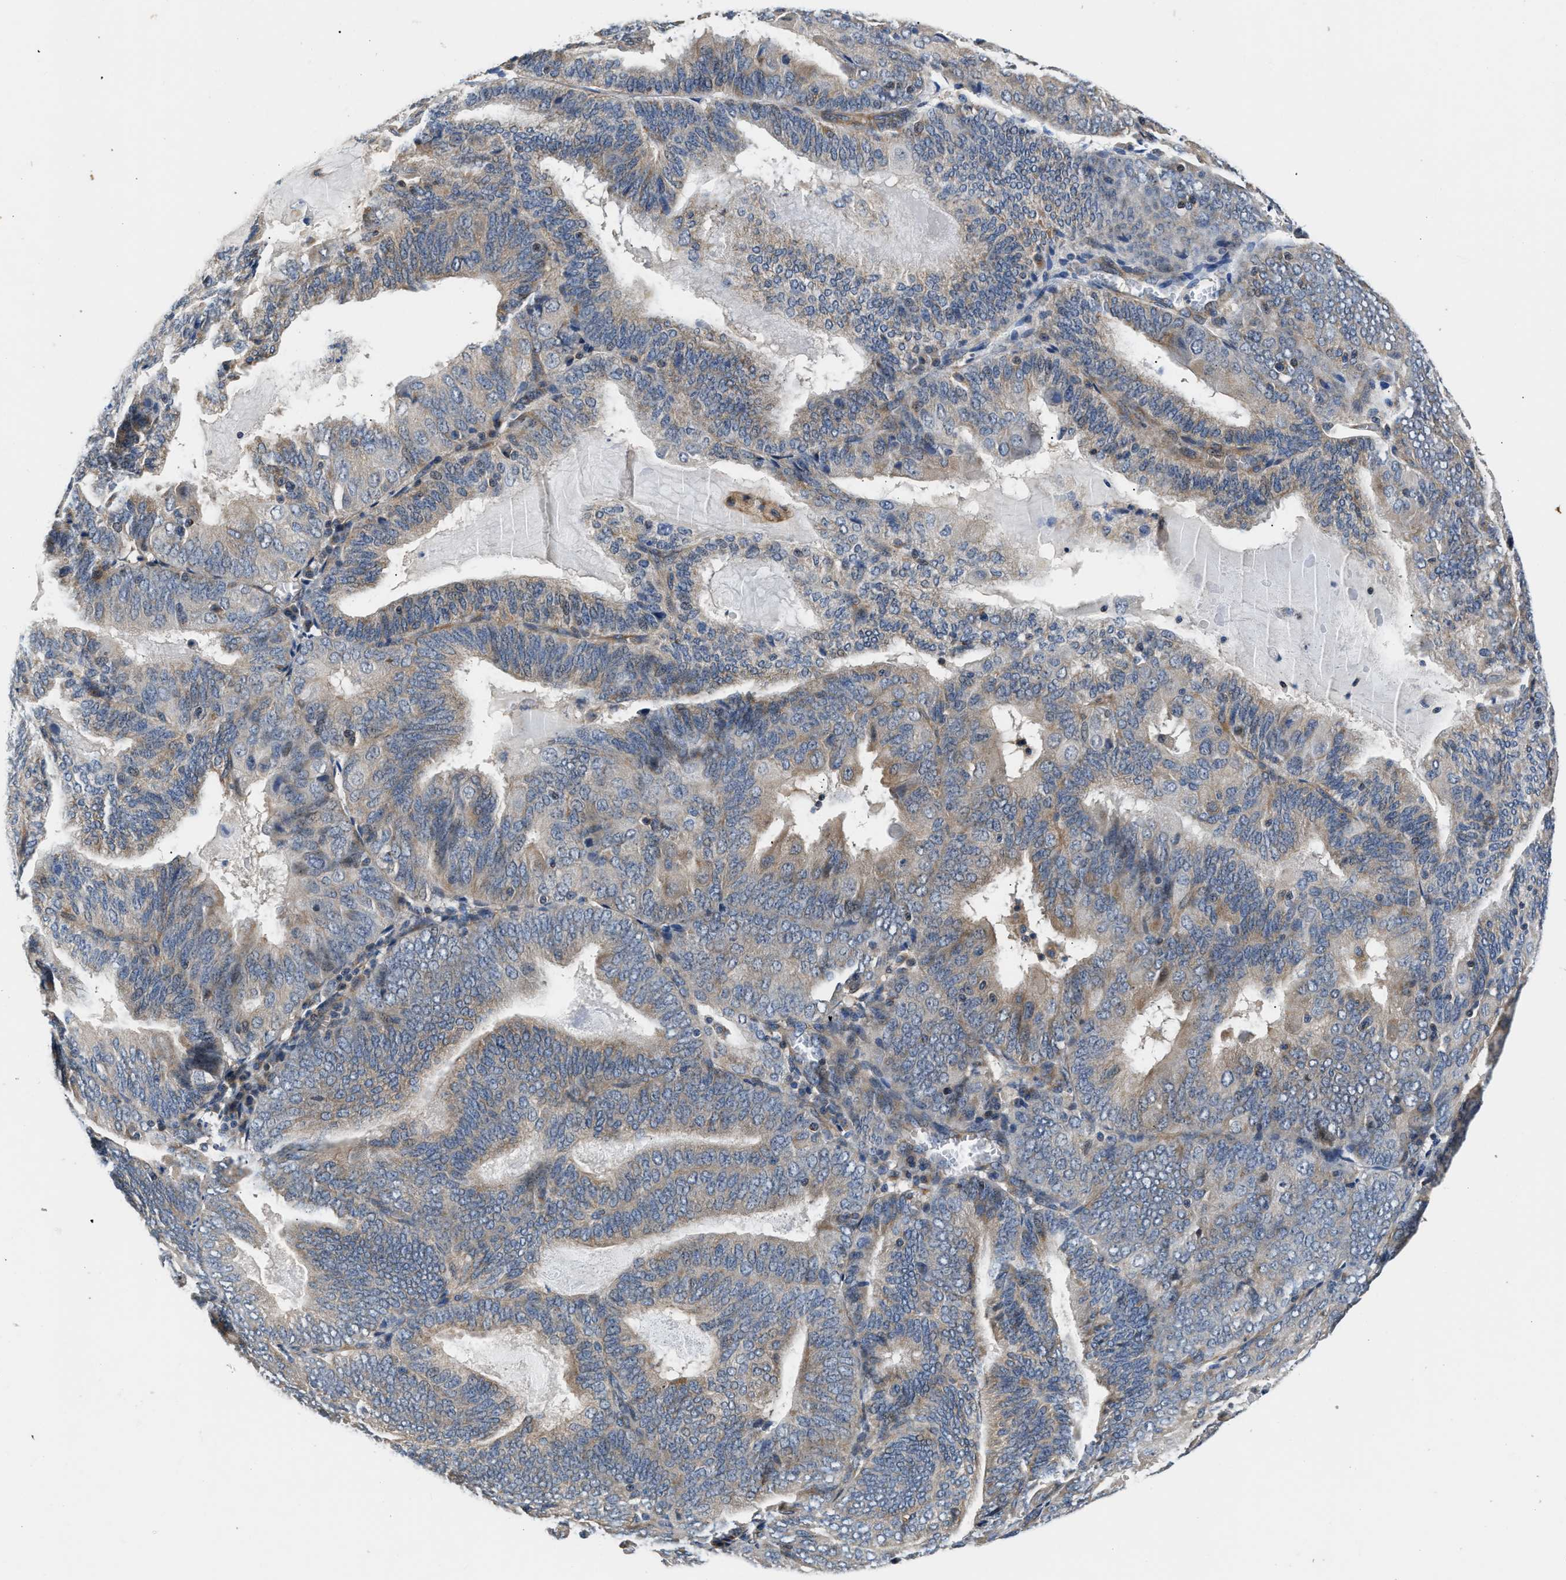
{"staining": {"intensity": "negative", "quantity": "none", "location": "none"}, "tissue": "endometrial cancer", "cell_type": "Tumor cells", "image_type": "cancer", "snomed": [{"axis": "morphology", "description": "Adenocarcinoma, NOS"}, {"axis": "topography", "description": "Endometrium"}], "caption": "Human endometrial adenocarcinoma stained for a protein using immunohistochemistry (IHC) displays no staining in tumor cells.", "gene": "TEX2", "patient": {"sex": "female", "age": 81}}